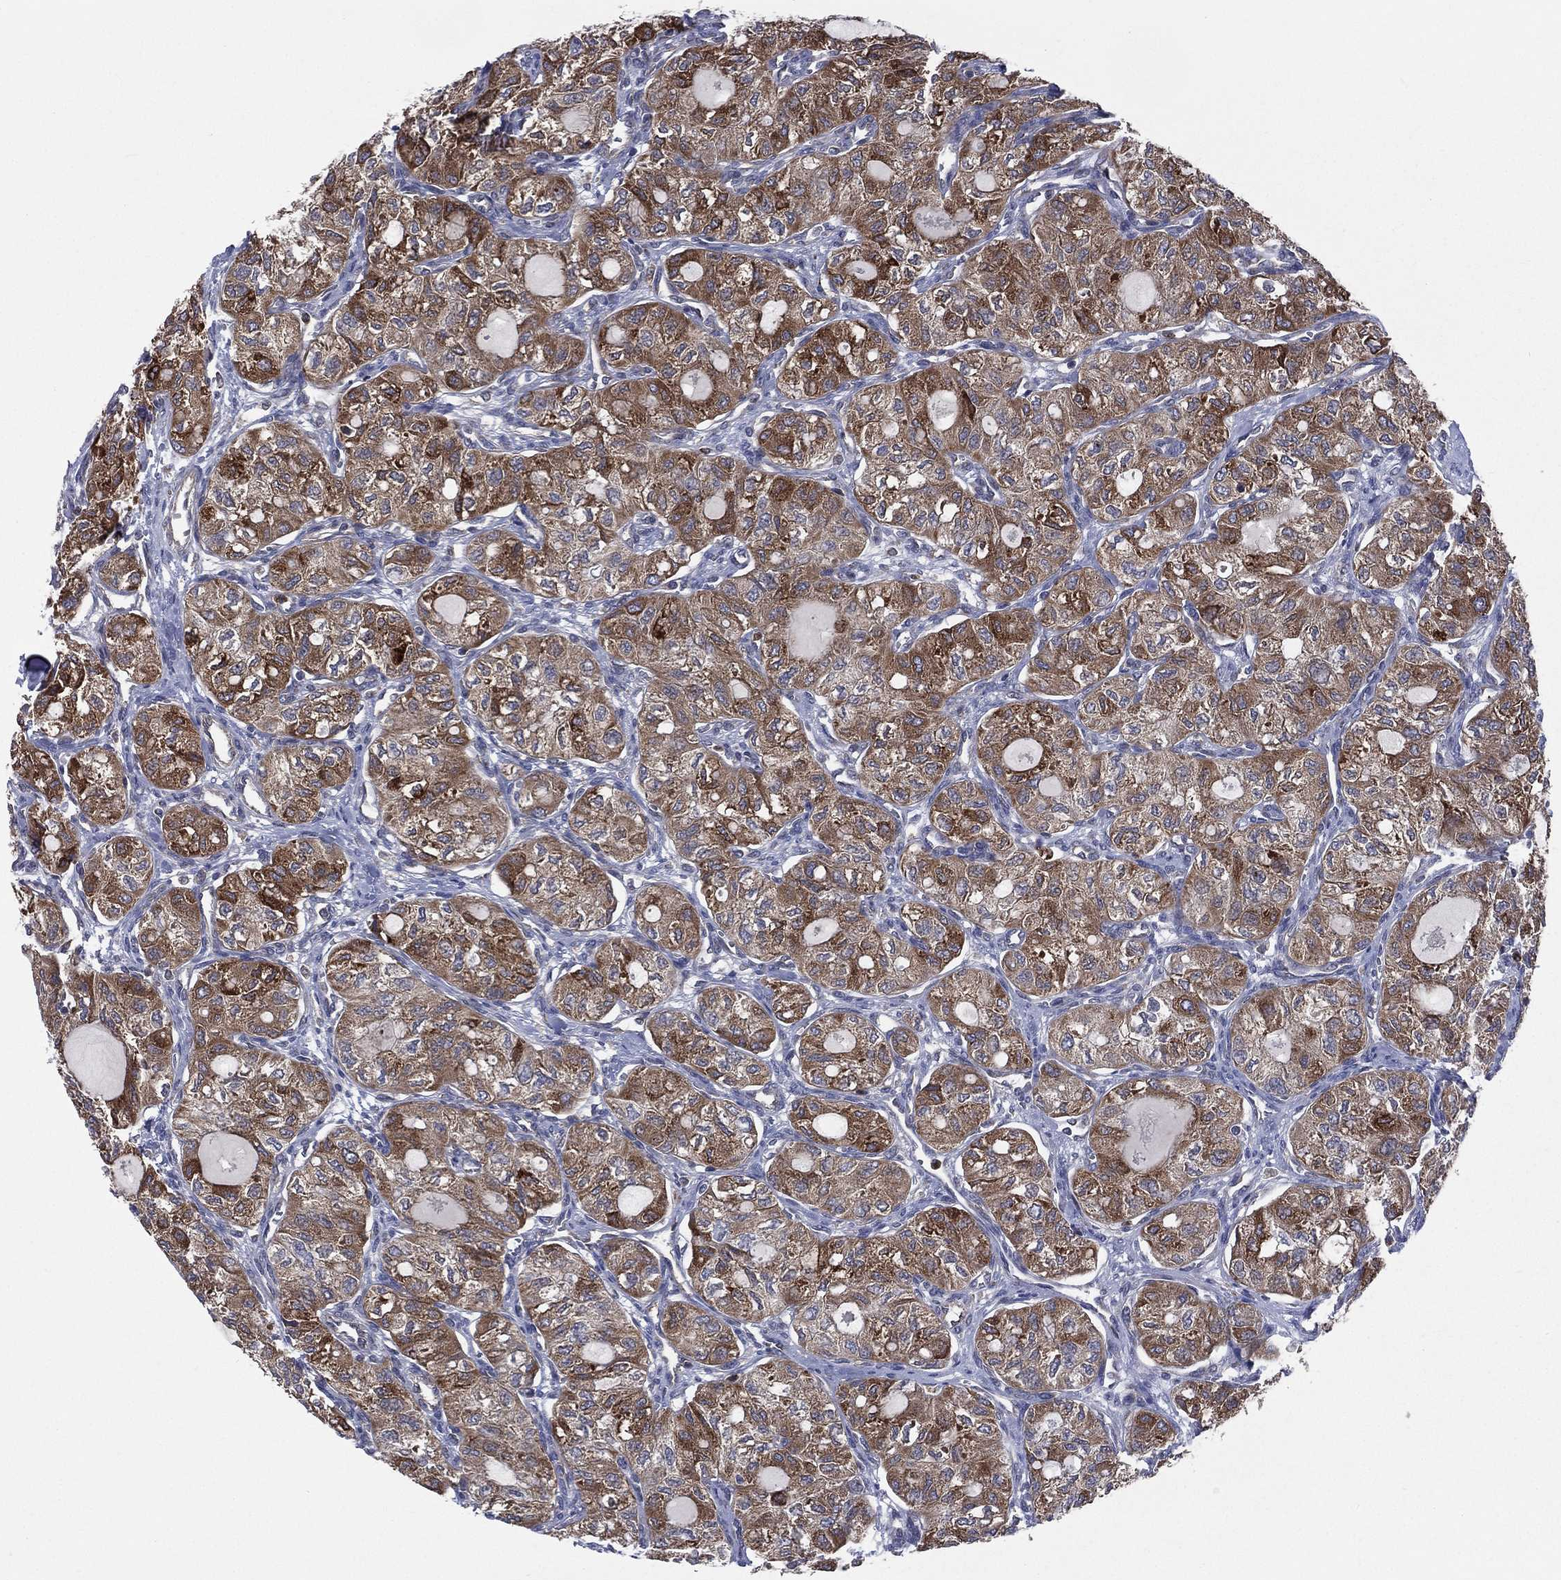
{"staining": {"intensity": "strong", "quantity": ">75%", "location": "cytoplasmic/membranous"}, "tissue": "thyroid cancer", "cell_type": "Tumor cells", "image_type": "cancer", "snomed": [{"axis": "morphology", "description": "Follicular adenoma carcinoma, NOS"}, {"axis": "topography", "description": "Thyroid gland"}], "caption": "Protein expression analysis of thyroid cancer (follicular adenoma carcinoma) demonstrates strong cytoplasmic/membranous staining in about >75% of tumor cells.", "gene": "CCDC159", "patient": {"sex": "male", "age": 75}}